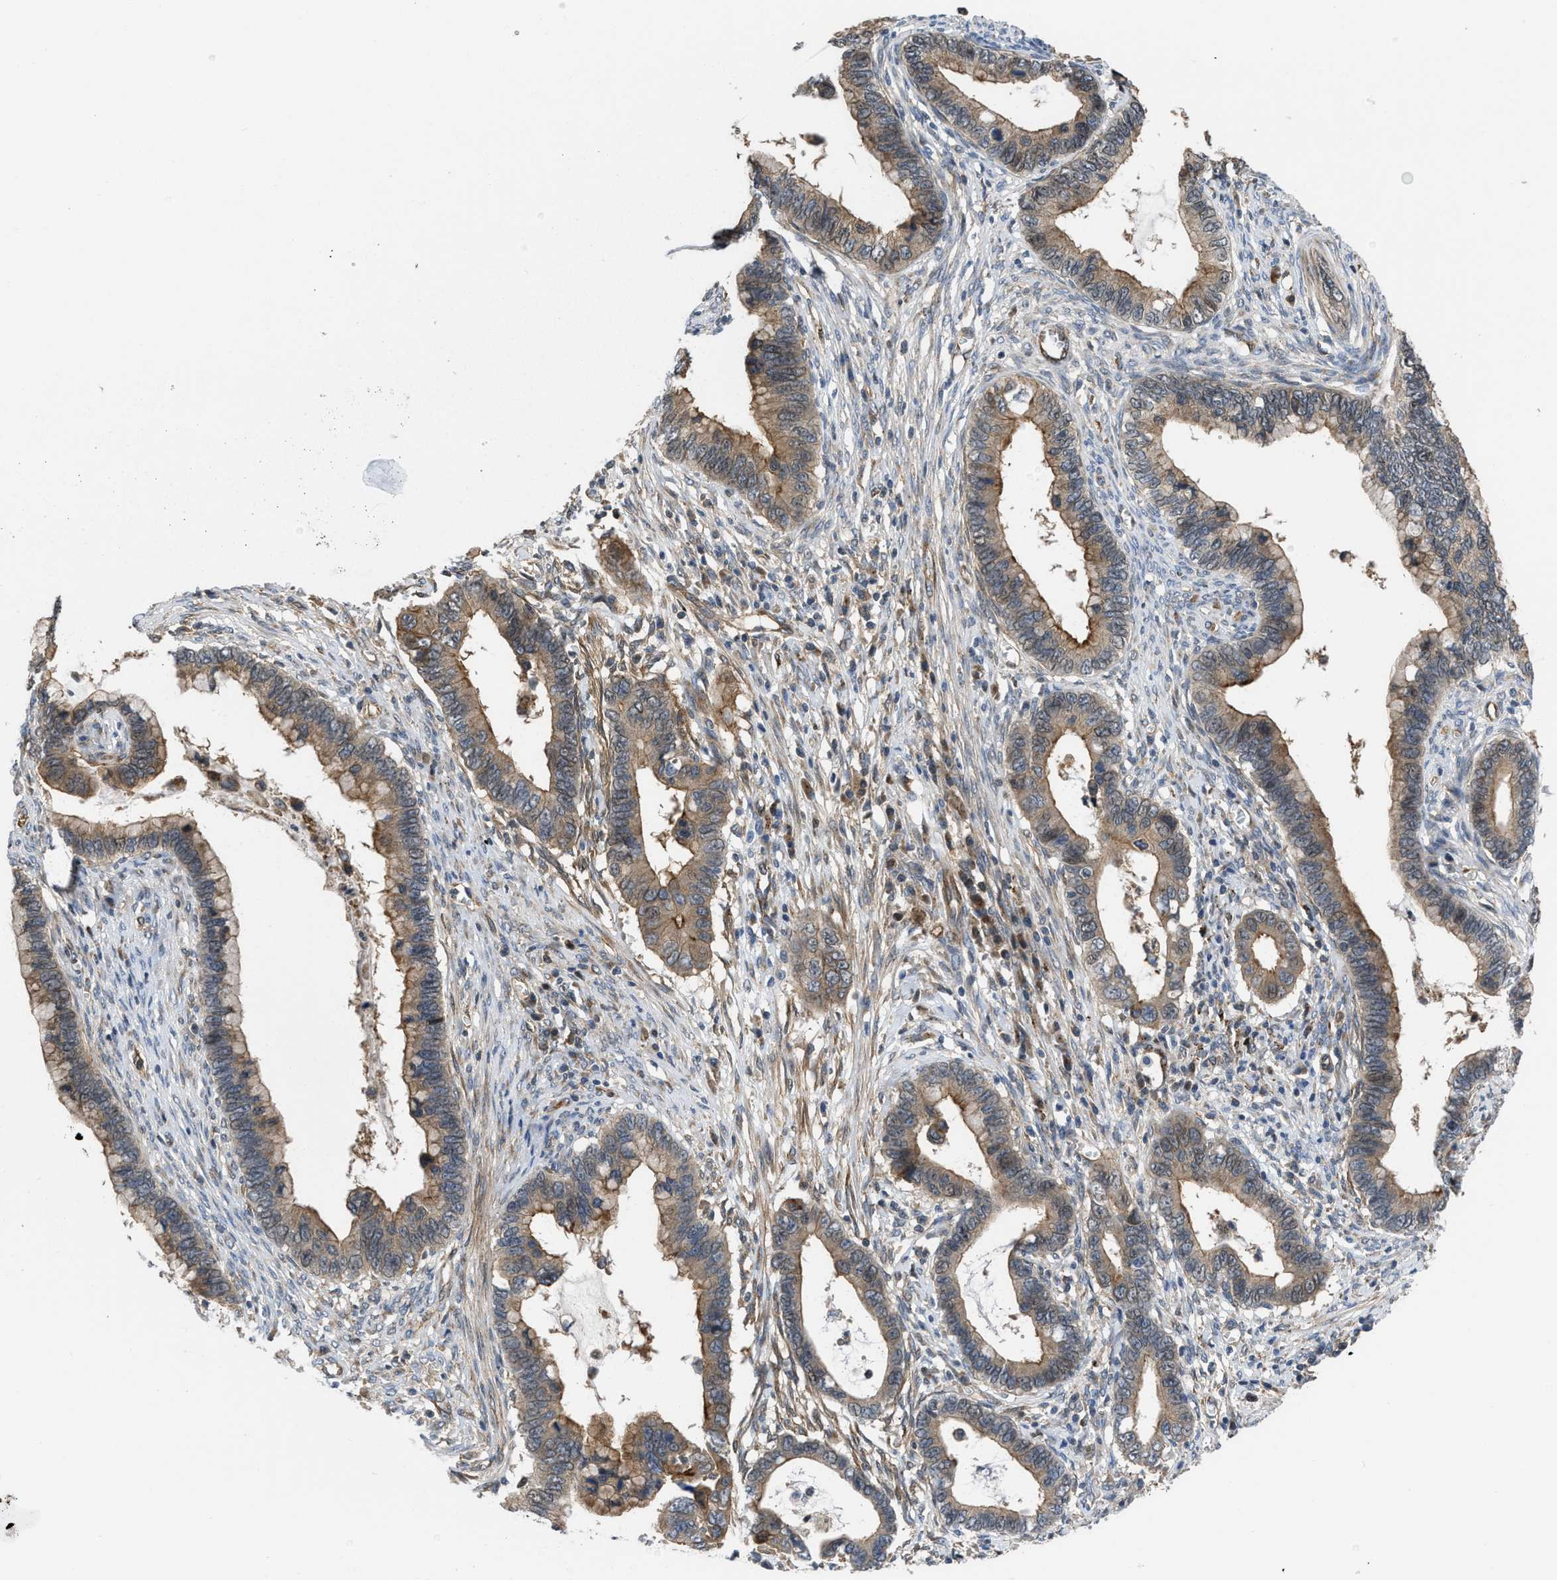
{"staining": {"intensity": "moderate", "quantity": ">75%", "location": "cytoplasmic/membranous"}, "tissue": "cervical cancer", "cell_type": "Tumor cells", "image_type": "cancer", "snomed": [{"axis": "morphology", "description": "Adenocarcinoma, NOS"}, {"axis": "topography", "description": "Cervix"}], "caption": "Cervical adenocarcinoma stained with DAB immunohistochemistry shows medium levels of moderate cytoplasmic/membranous positivity in approximately >75% of tumor cells. The staining was performed using DAB to visualize the protein expression in brown, while the nuclei were stained in blue with hematoxylin (Magnification: 20x).", "gene": "GPATCH2L", "patient": {"sex": "female", "age": 44}}